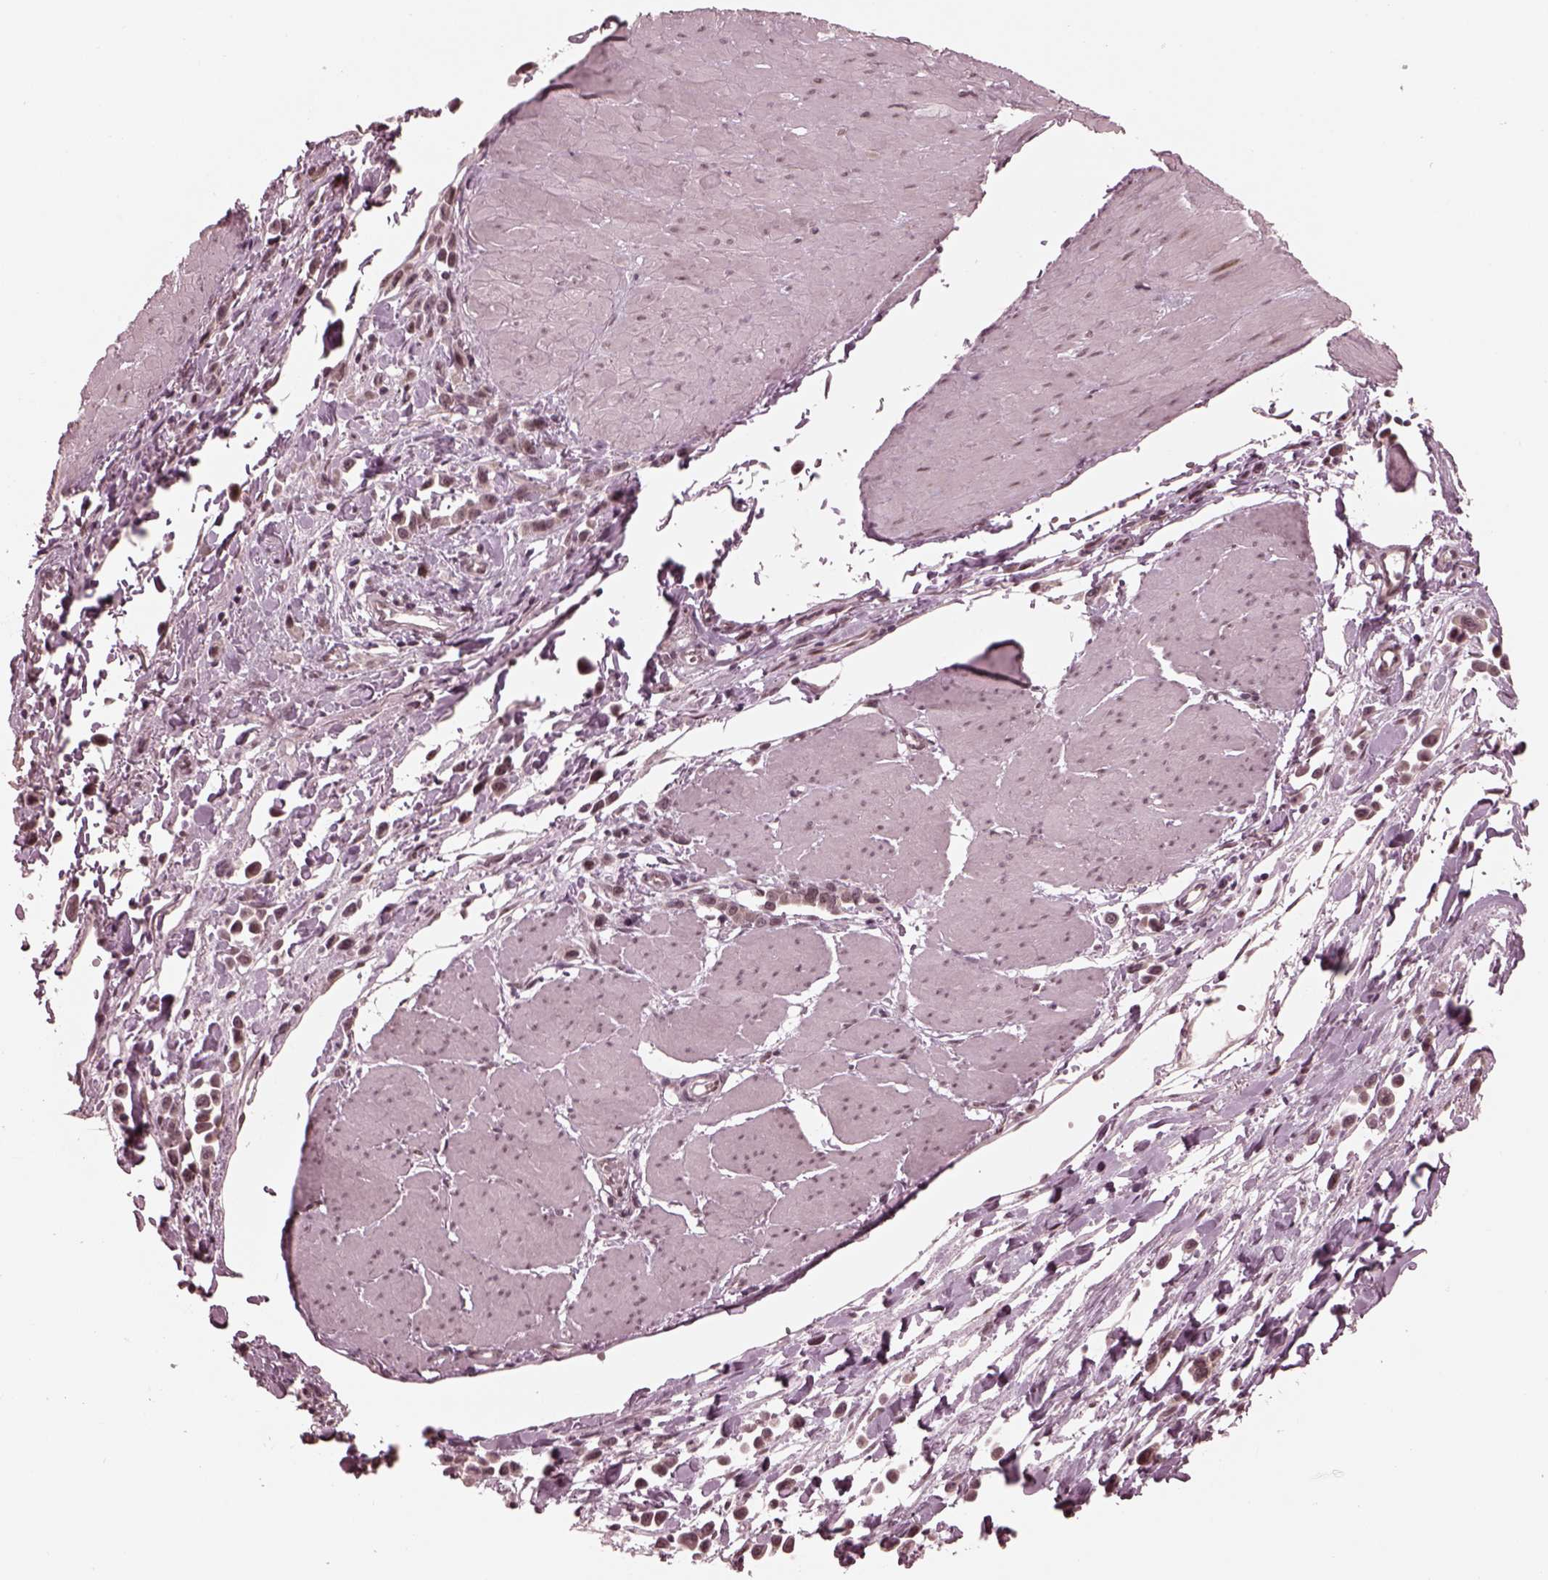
{"staining": {"intensity": "negative", "quantity": "none", "location": "none"}, "tissue": "stomach cancer", "cell_type": "Tumor cells", "image_type": "cancer", "snomed": [{"axis": "morphology", "description": "Adenocarcinoma, NOS"}, {"axis": "topography", "description": "Stomach"}], "caption": "Immunohistochemistry (IHC) of human adenocarcinoma (stomach) exhibits no expression in tumor cells.", "gene": "TRIB3", "patient": {"sex": "male", "age": 47}}